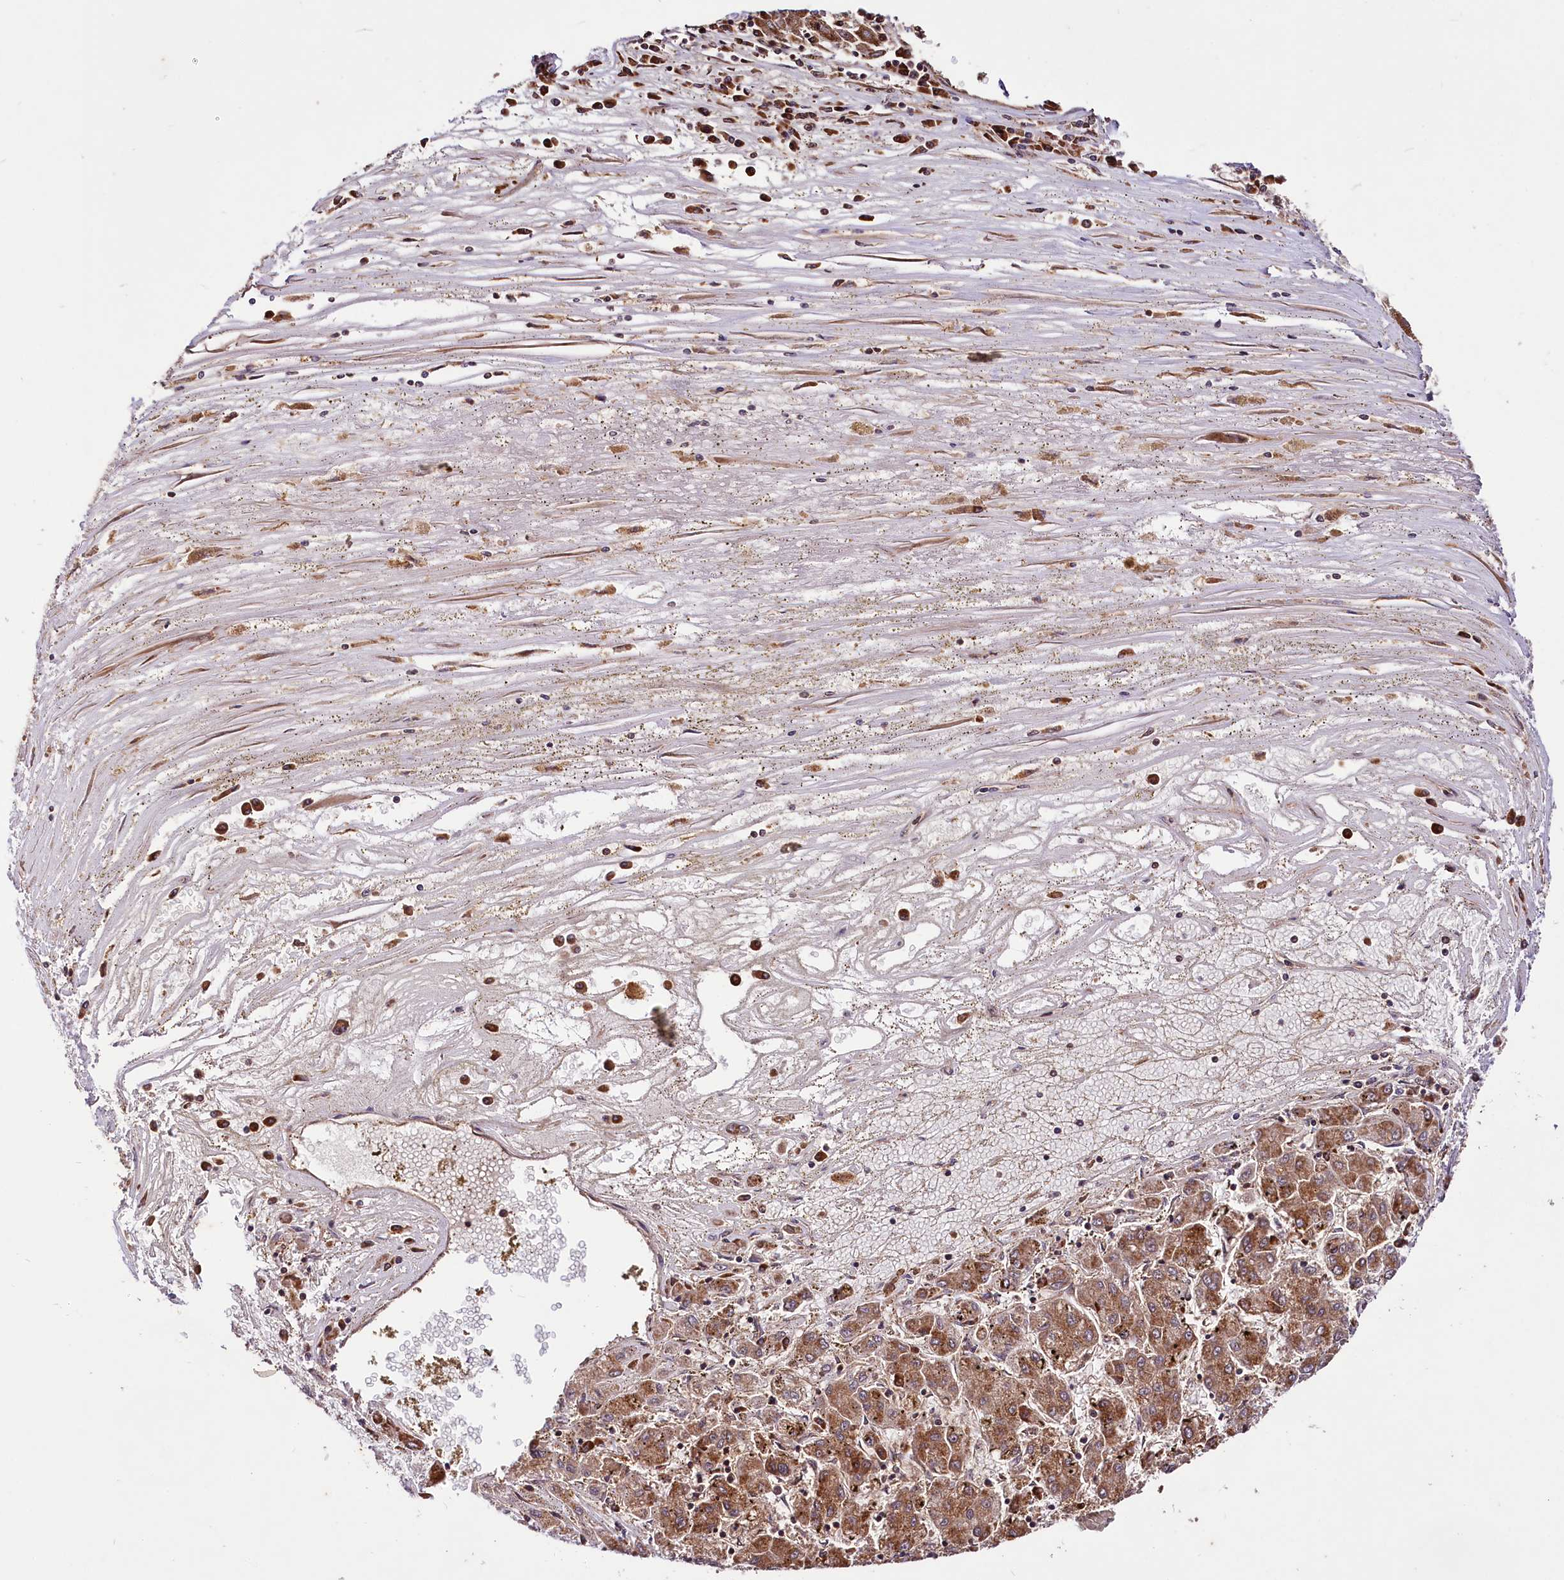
{"staining": {"intensity": "strong", "quantity": ">75%", "location": "cytoplasmic/membranous"}, "tissue": "liver cancer", "cell_type": "Tumor cells", "image_type": "cancer", "snomed": [{"axis": "morphology", "description": "Carcinoma, Hepatocellular, NOS"}, {"axis": "topography", "description": "Liver"}], "caption": "Immunohistochemical staining of human hepatocellular carcinoma (liver) exhibits high levels of strong cytoplasmic/membranous protein expression in approximately >75% of tumor cells.", "gene": "UBE3A", "patient": {"sex": "male", "age": 72}}